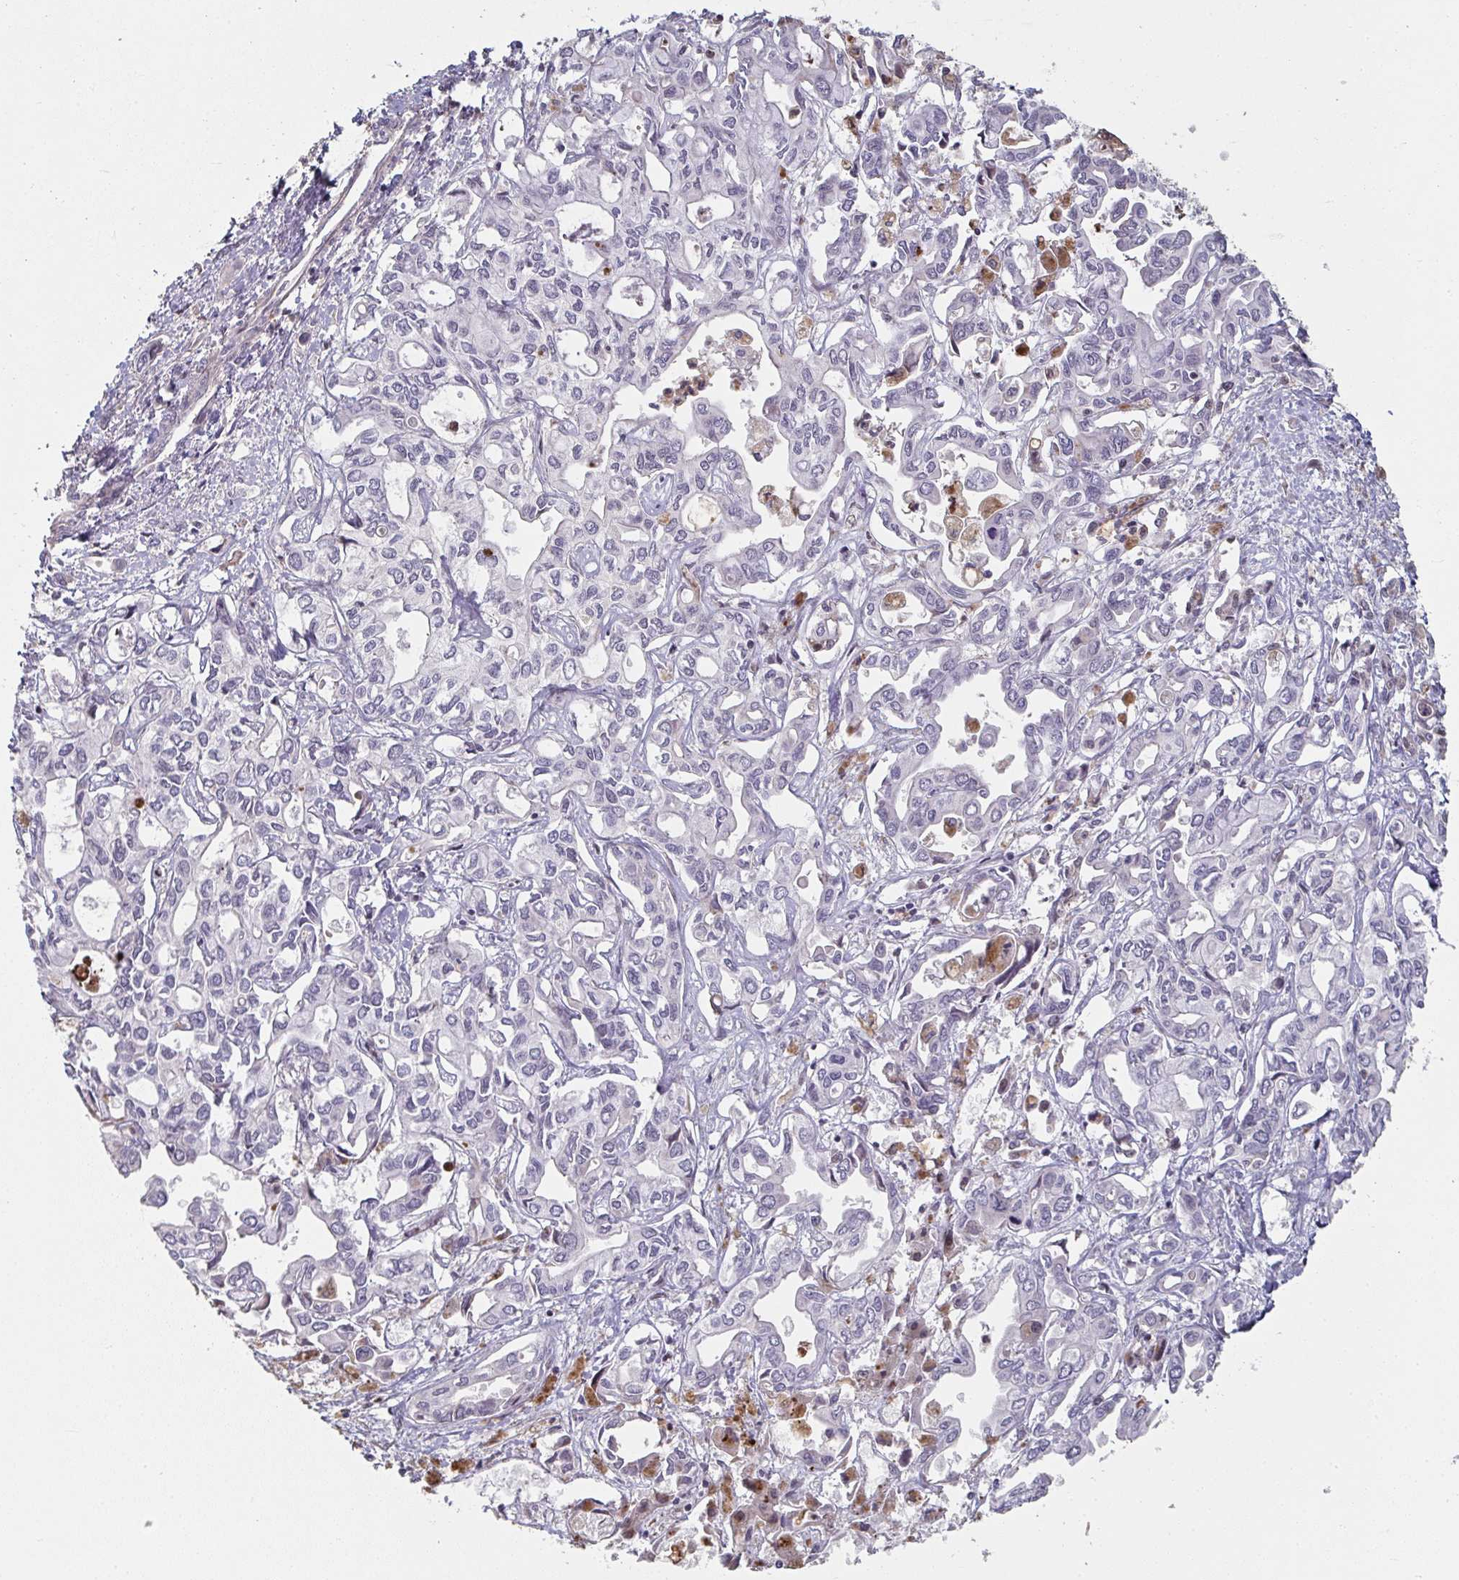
{"staining": {"intensity": "negative", "quantity": "none", "location": "none"}, "tissue": "liver cancer", "cell_type": "Tumor cells", "image_type": "cancer", "snomed": [{"axis": "morphology", "description": "Cholangiocarcinoma"}, {"axis": "topography", "description": "Liver"}], "caption": "This is an immunohistochemistry (IHC) histopathology image of liver cholangiocarcinoma. There is no positivity in tumor cells.", "gene": "A1CF", "patient": {"sex": "female", "age": 64}}